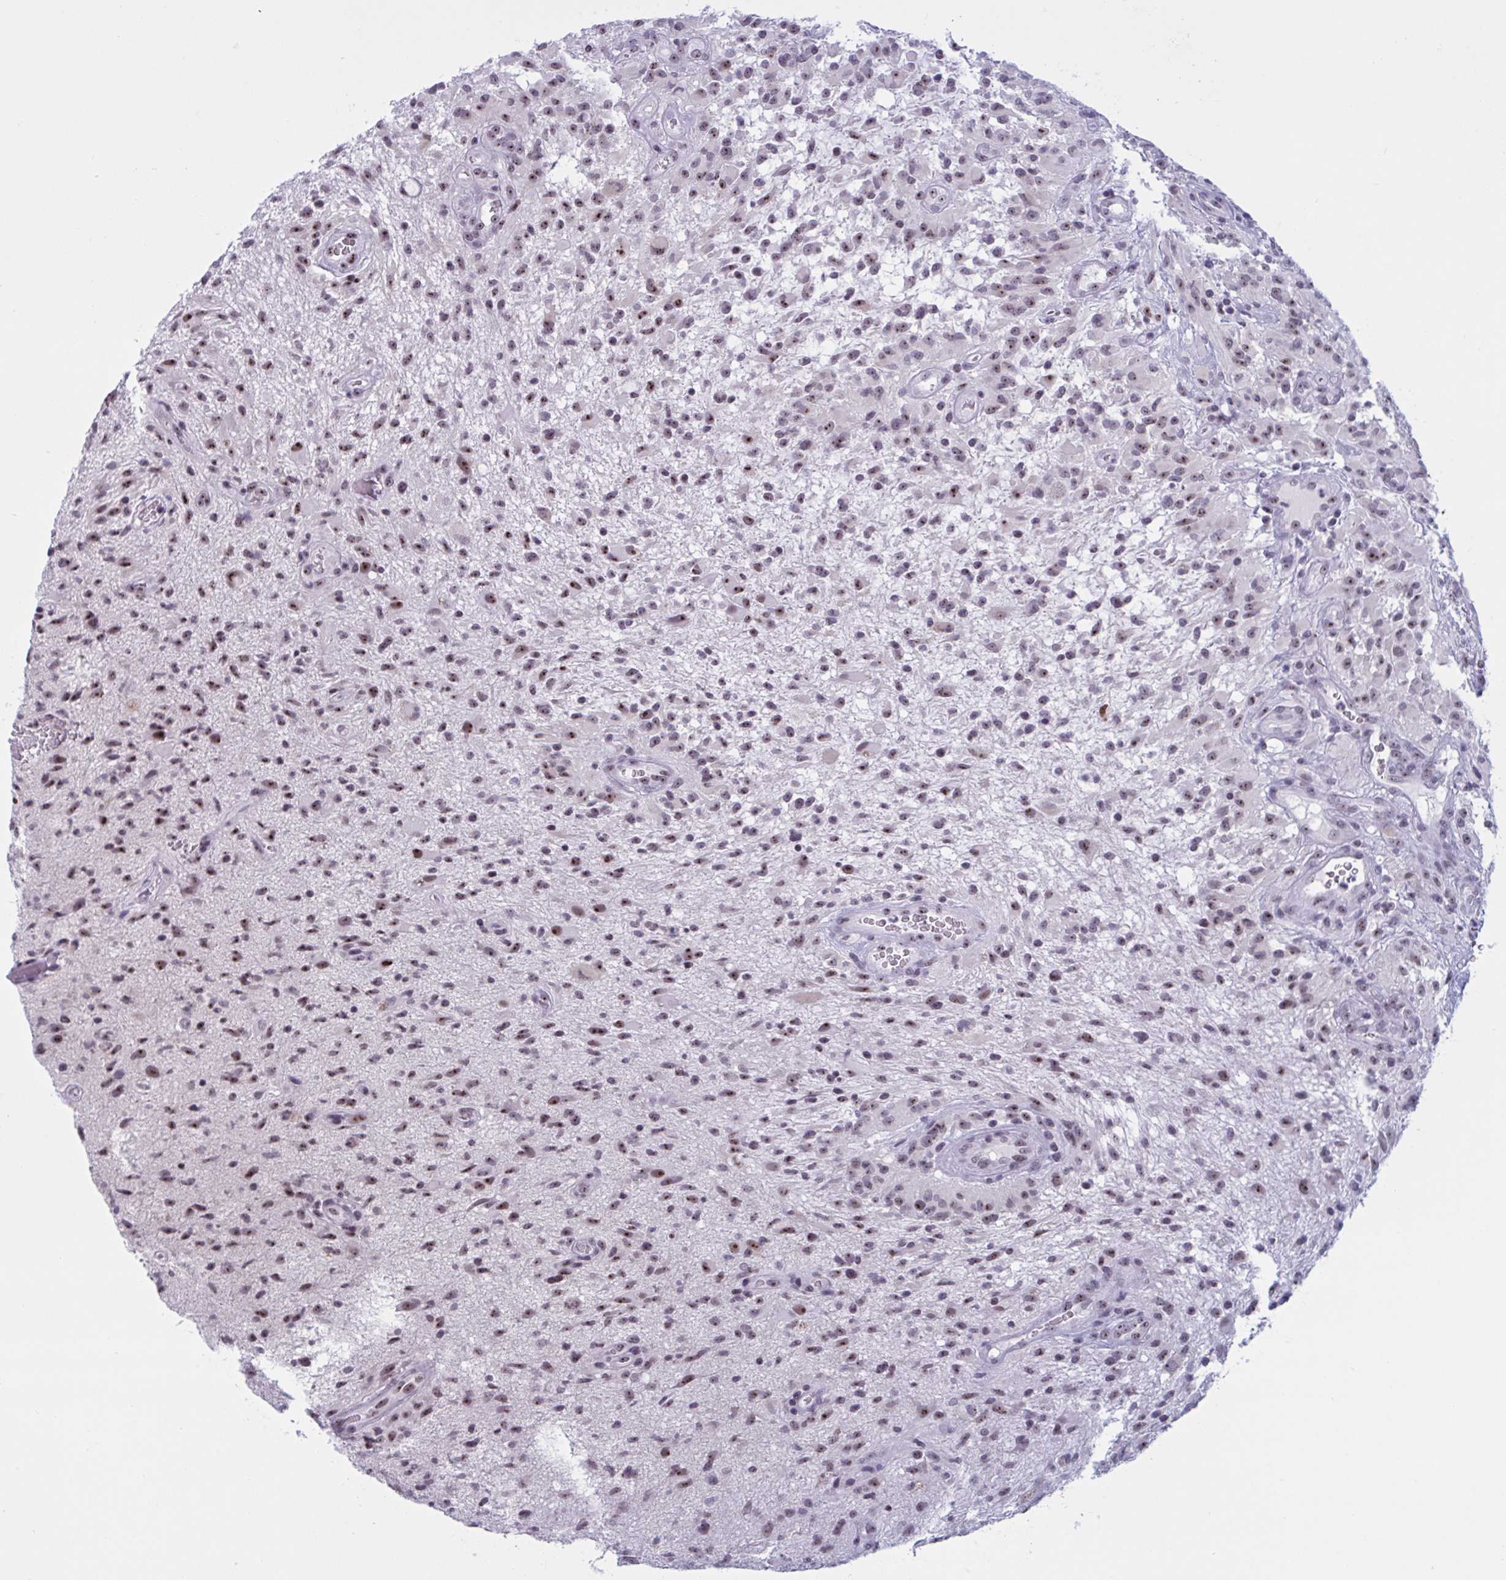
{"staining": {"intensity": "moderate", "quantity": ">75%", "location": "nuclear"}, "tissue": "glioma", "cell_type": "Tumor cells", "image_type": "cancer", "snomed": [{"axis": "morphology", "description": "Glioma, malignant, High grade"}, {"axis": "topography", "description": "Brain"}], "caption": "Tumor cells show medium levels of moderate nuclear expression in about >75% of cells in malignant high-grade glioma.", "gene": "TGM6", "patient": {"sex": "male", "age": 71}}